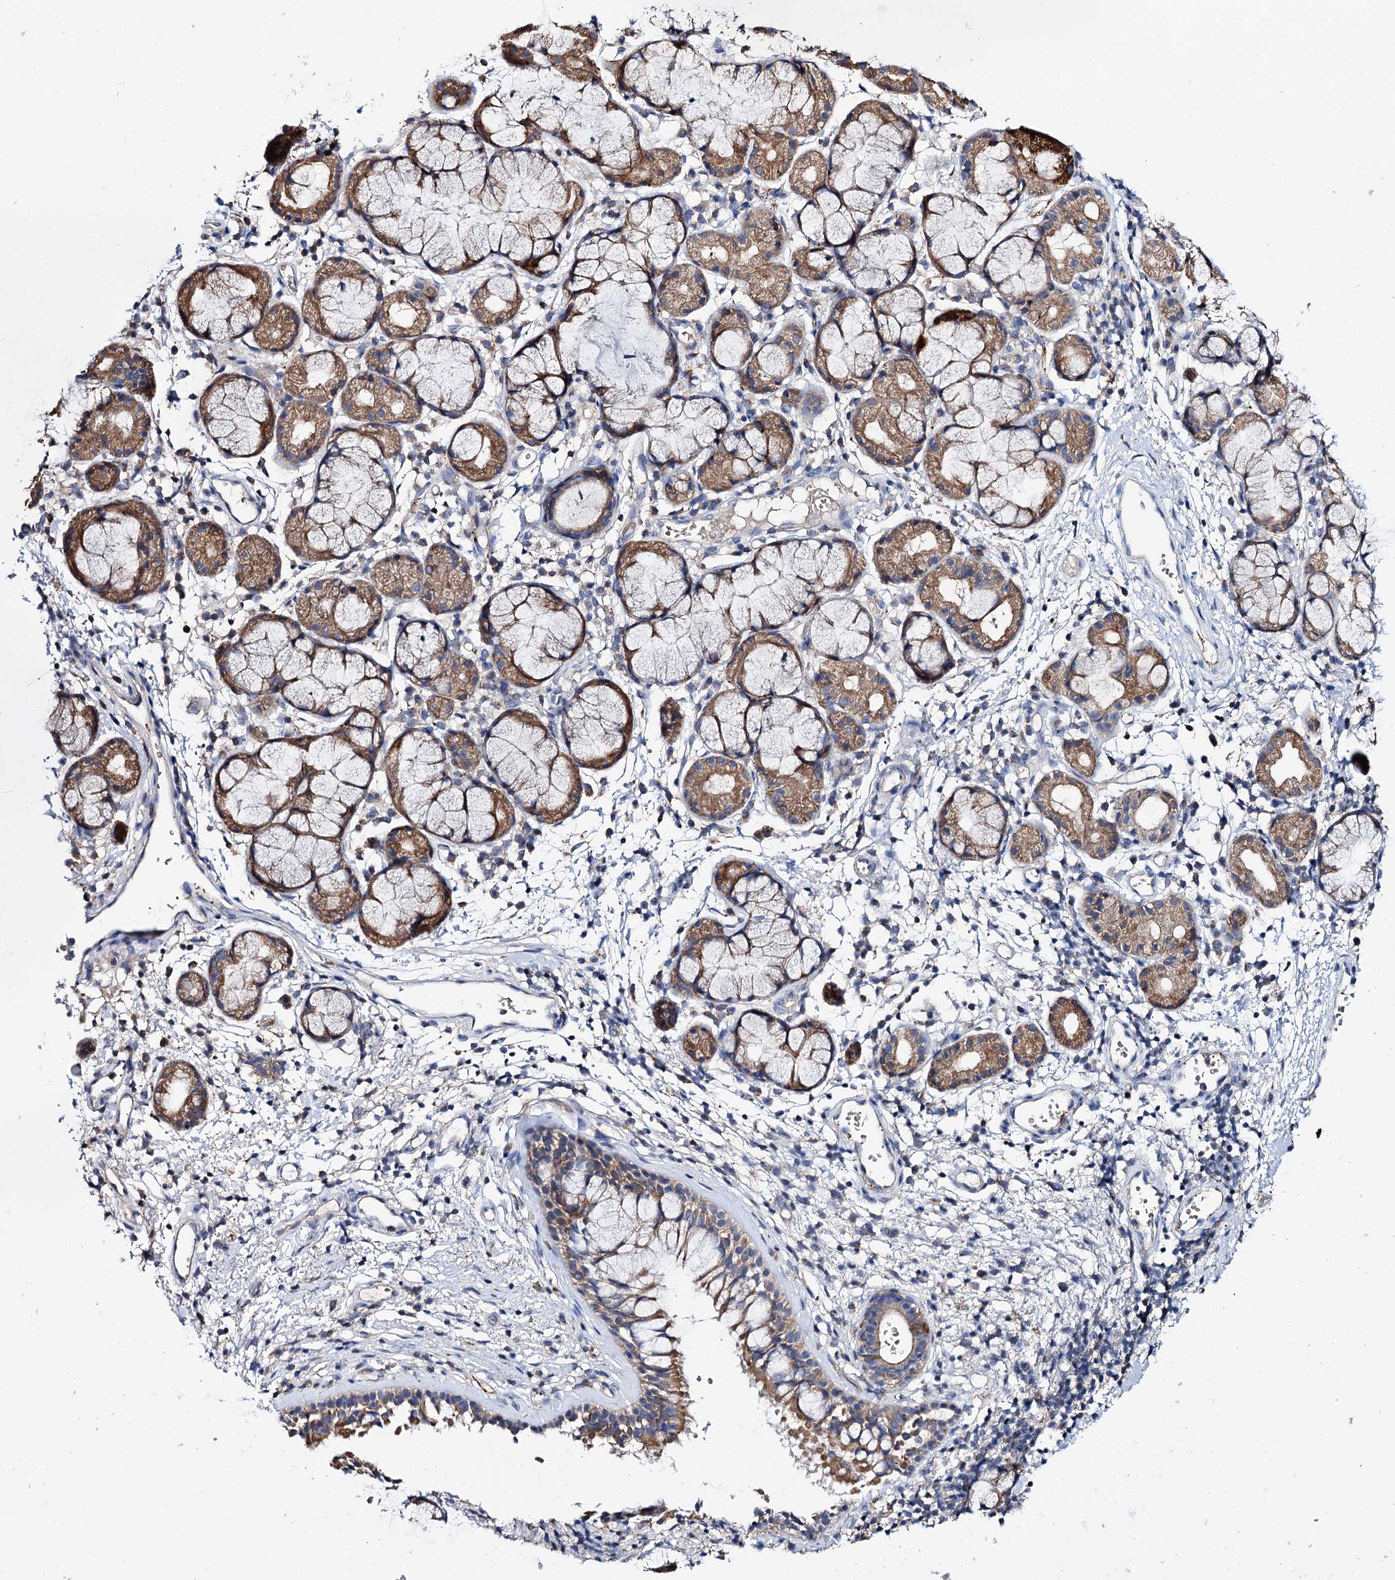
{"staining": {"intensity": "moderate", "quantity": ">75%", "location": "cytoplasmic/membranous"}, "tissue": "nasopharynx", "cell_type": "Respiratory epithelial cells", "image_type": "normal", "snomed": [{"axis": "morphology", "description": "Normal tissue, NOS"}, {"axis": "morphology", "description": "Inflammation, NOS"}, {"axis": "topography", "description": "Nasopharynx"}], "caption": "IHC staining of unremarkable nasopharynx, which exhibits medium levels of moderate cytoplasmic/membranous expression in approximately >75% of respiratory epithelial cells indicating moderate cytoplasmic/membranous protein positivity. The staining was performed using DAB (3,3'-diaminobenzidine) (brown) for protein detection and nuclei were counterstained in hematoxylin (blue).", "gene": "UBASH3B", "patient": {"sex": "male", "age": 70}}